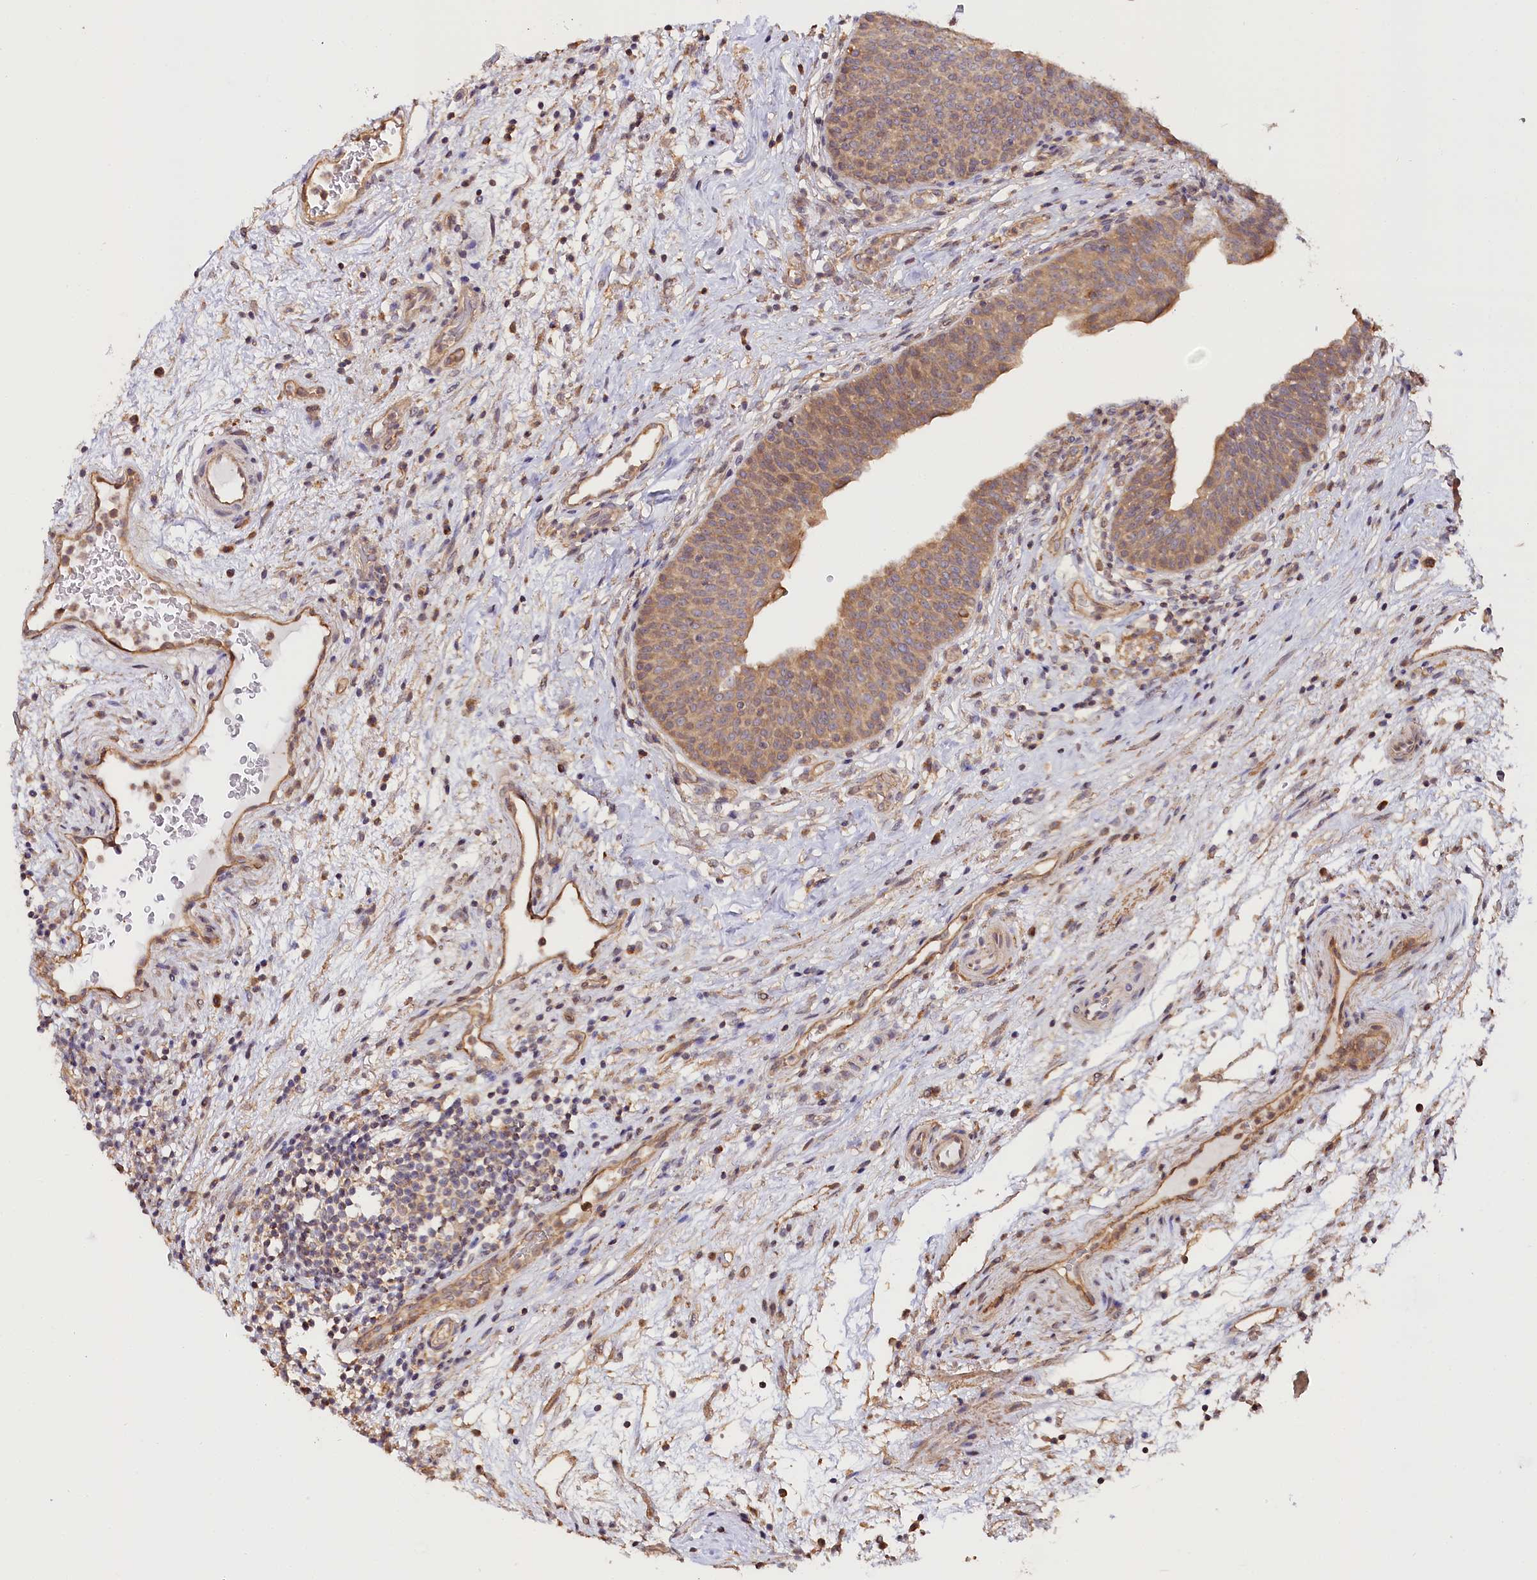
{"staining": {"intensity": "moderate", "quantity": ">75%", "location": "cytoplasmic/membranous"}, "tissue": "urinary bladder", "cell_type": "Urothelial cells", "image_type": "normal", "snomed": [{"axis": "morphology", "description": "Normal tissue, NOS"}, {"axis": "topography", "description": "Urinary bladder"}], "caption": "Benign urinary bladder was stained to show a protein in brown. There is medium levels of moderate cytoplasmic/membranous staining in about >75% of urothelial cells. Using DAB (brown) and hematoxylin (blue) stains, captured at high magnification using brightfield microscopy.", "gene": "KATNB1", "patient": {"sex": "male", "age": 71}}